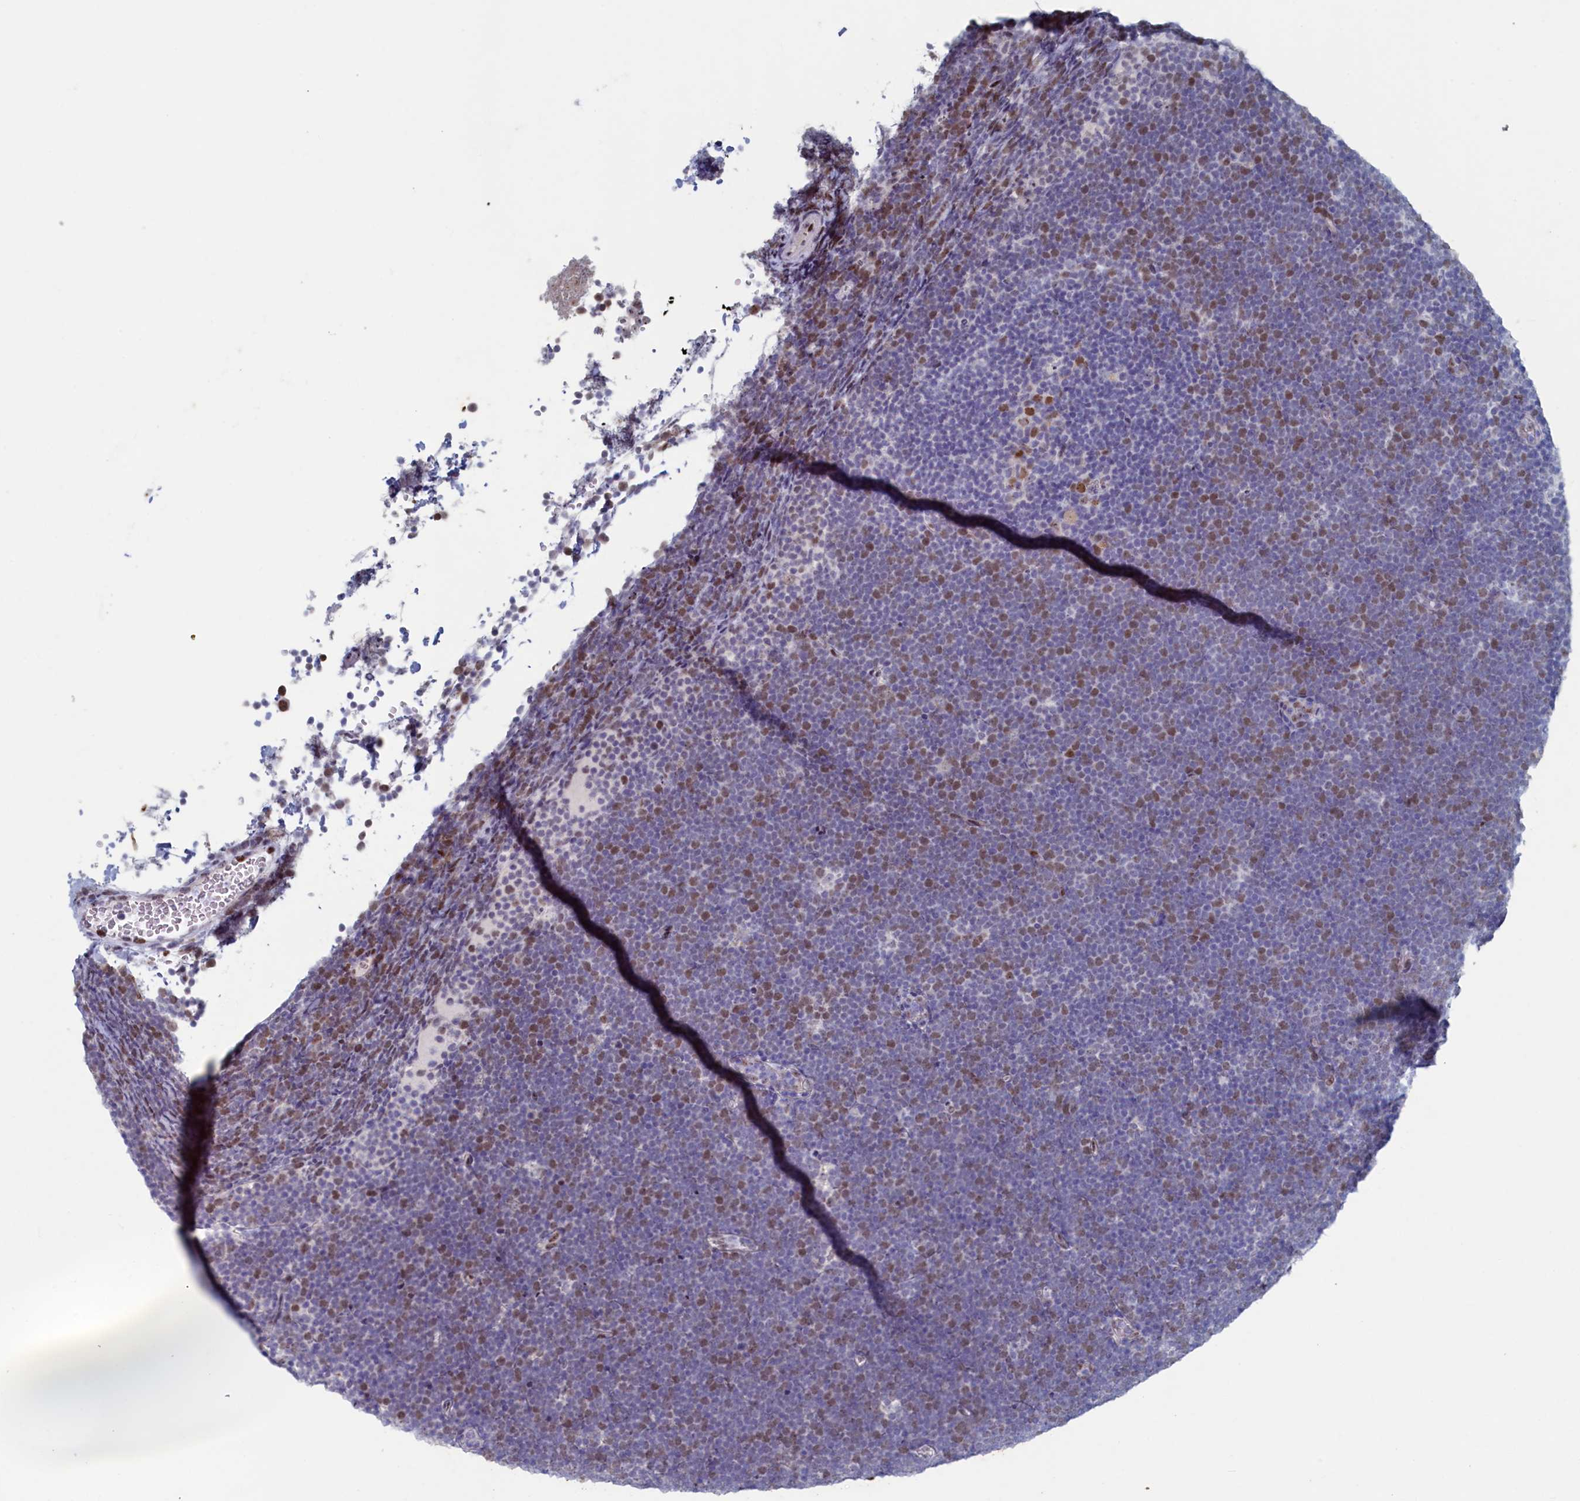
{"staining": {"intensity": "moderate", "quantity": "25%-75%", "location": "nuclear"}, "tissue": "lymphoma", "cell_type": "Tumor cells", "image_type": "cancer", "snomed": [{"axis": "morphology", "description": "Malignant lymphoma, non-Hodgkin's type, High grade"}, {"axis": "topography", "description": "Lymph node"}], "caption": "IHC image of high-grade malignant lymphoma, non-Hodgkin's type stained for a protein (brown), which displays medium levels of moderate nuclear positivity in approximately 25%-75% of tumor cells.", "gene": "WDR76", "patient": {"sex": "male", "age": 13}}